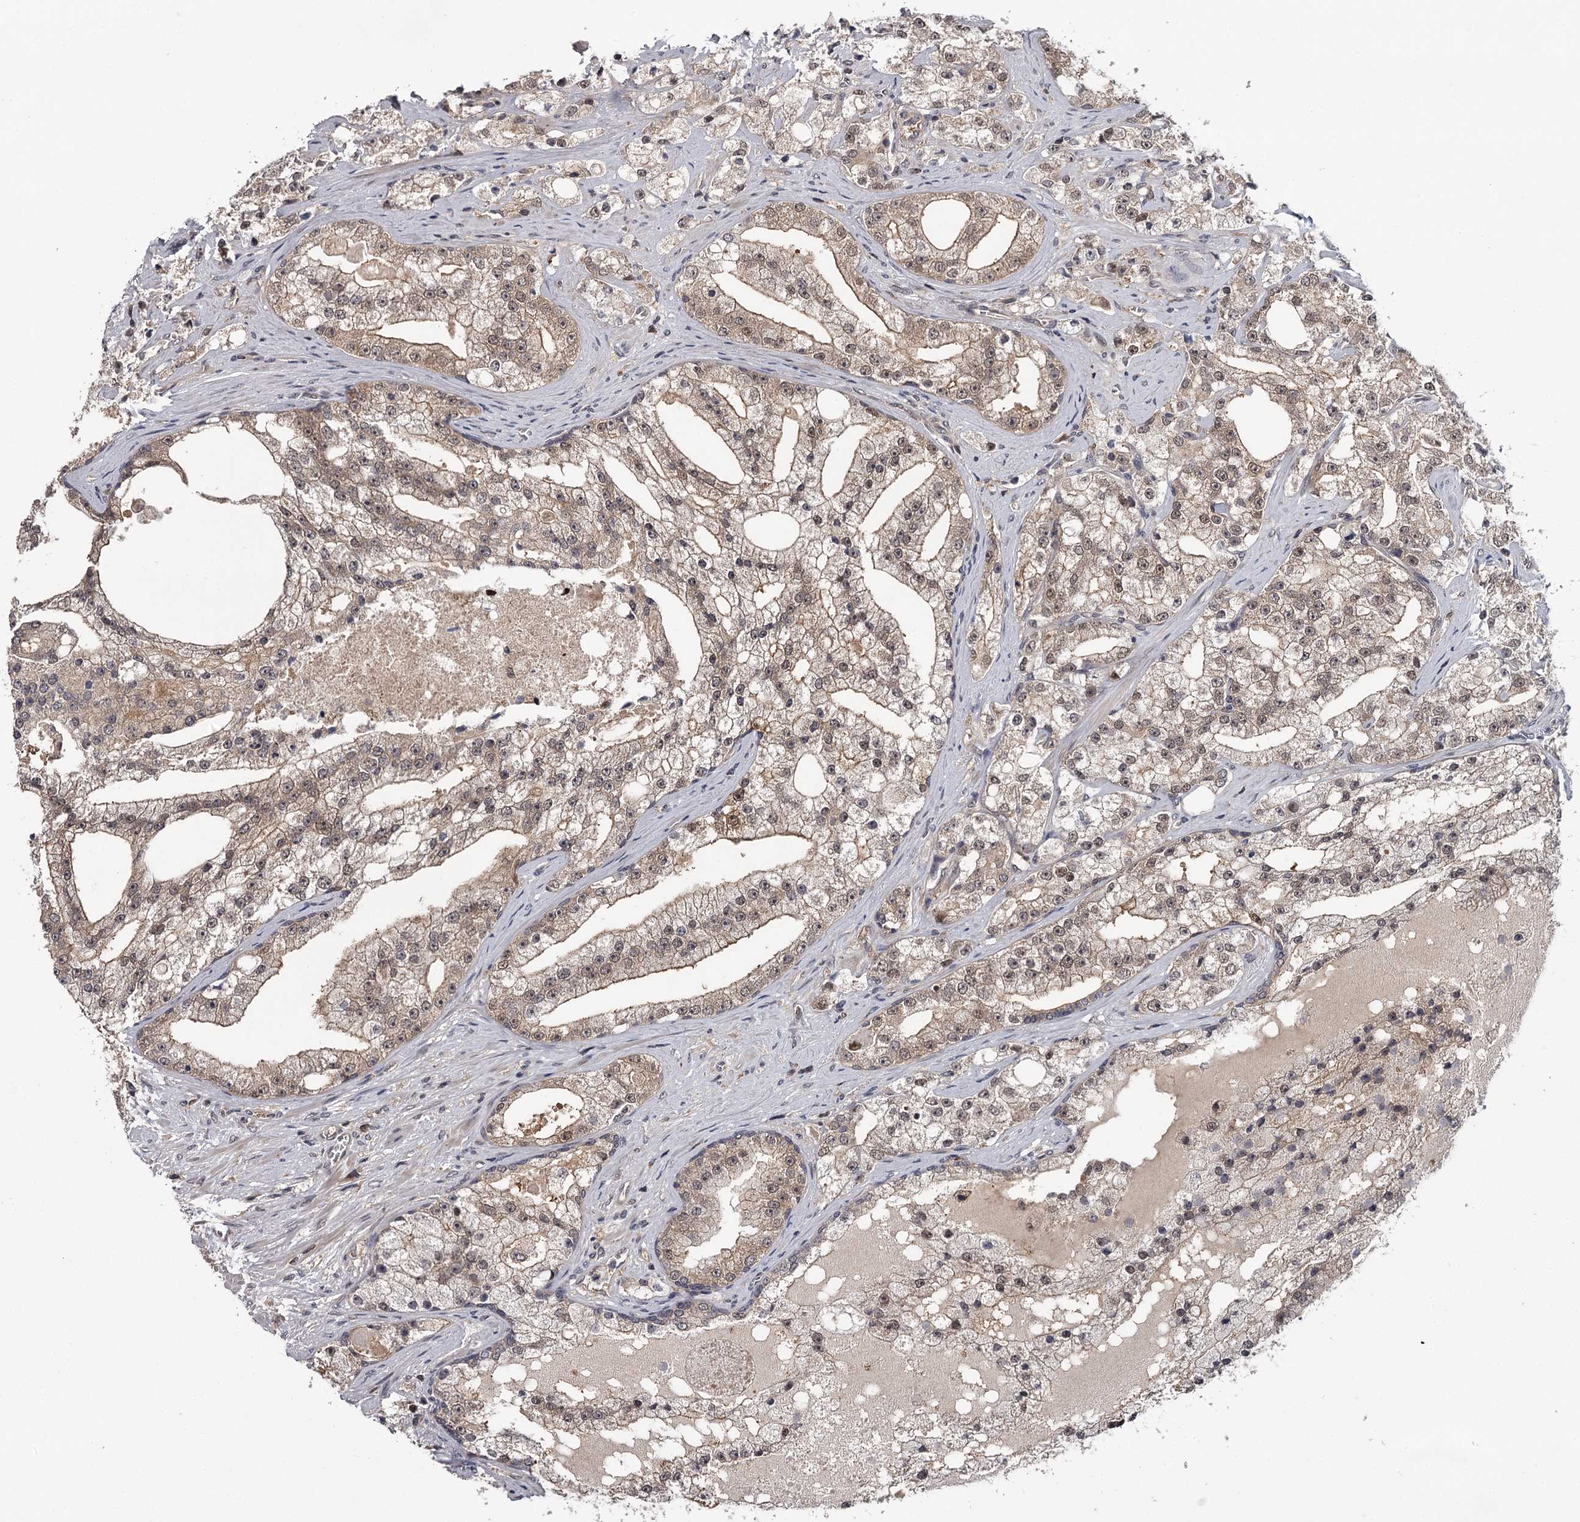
{"staining": {"intensity": "weak", "quantity": "25%-75%", "location": "cytoplasmic/membranous"}, "tissue": "prostate cancer", "cell_type": "Tumor cells", "image_type": "cancer", "snomed": [{"axis": "morphology", "description": "Adenocarcinoma, High grade"}, {"axis": "topography", "description": "Prostate"}], "caption": "Adenocarcinoma (high-grade) (prostate) stained with DAB IHC shows low levels of weak cytoplasmic/membranous staining in about 25%-75% of tumor cells.", "gene": "GTSF1", "patient": {"sex": "male", "age": 64}}